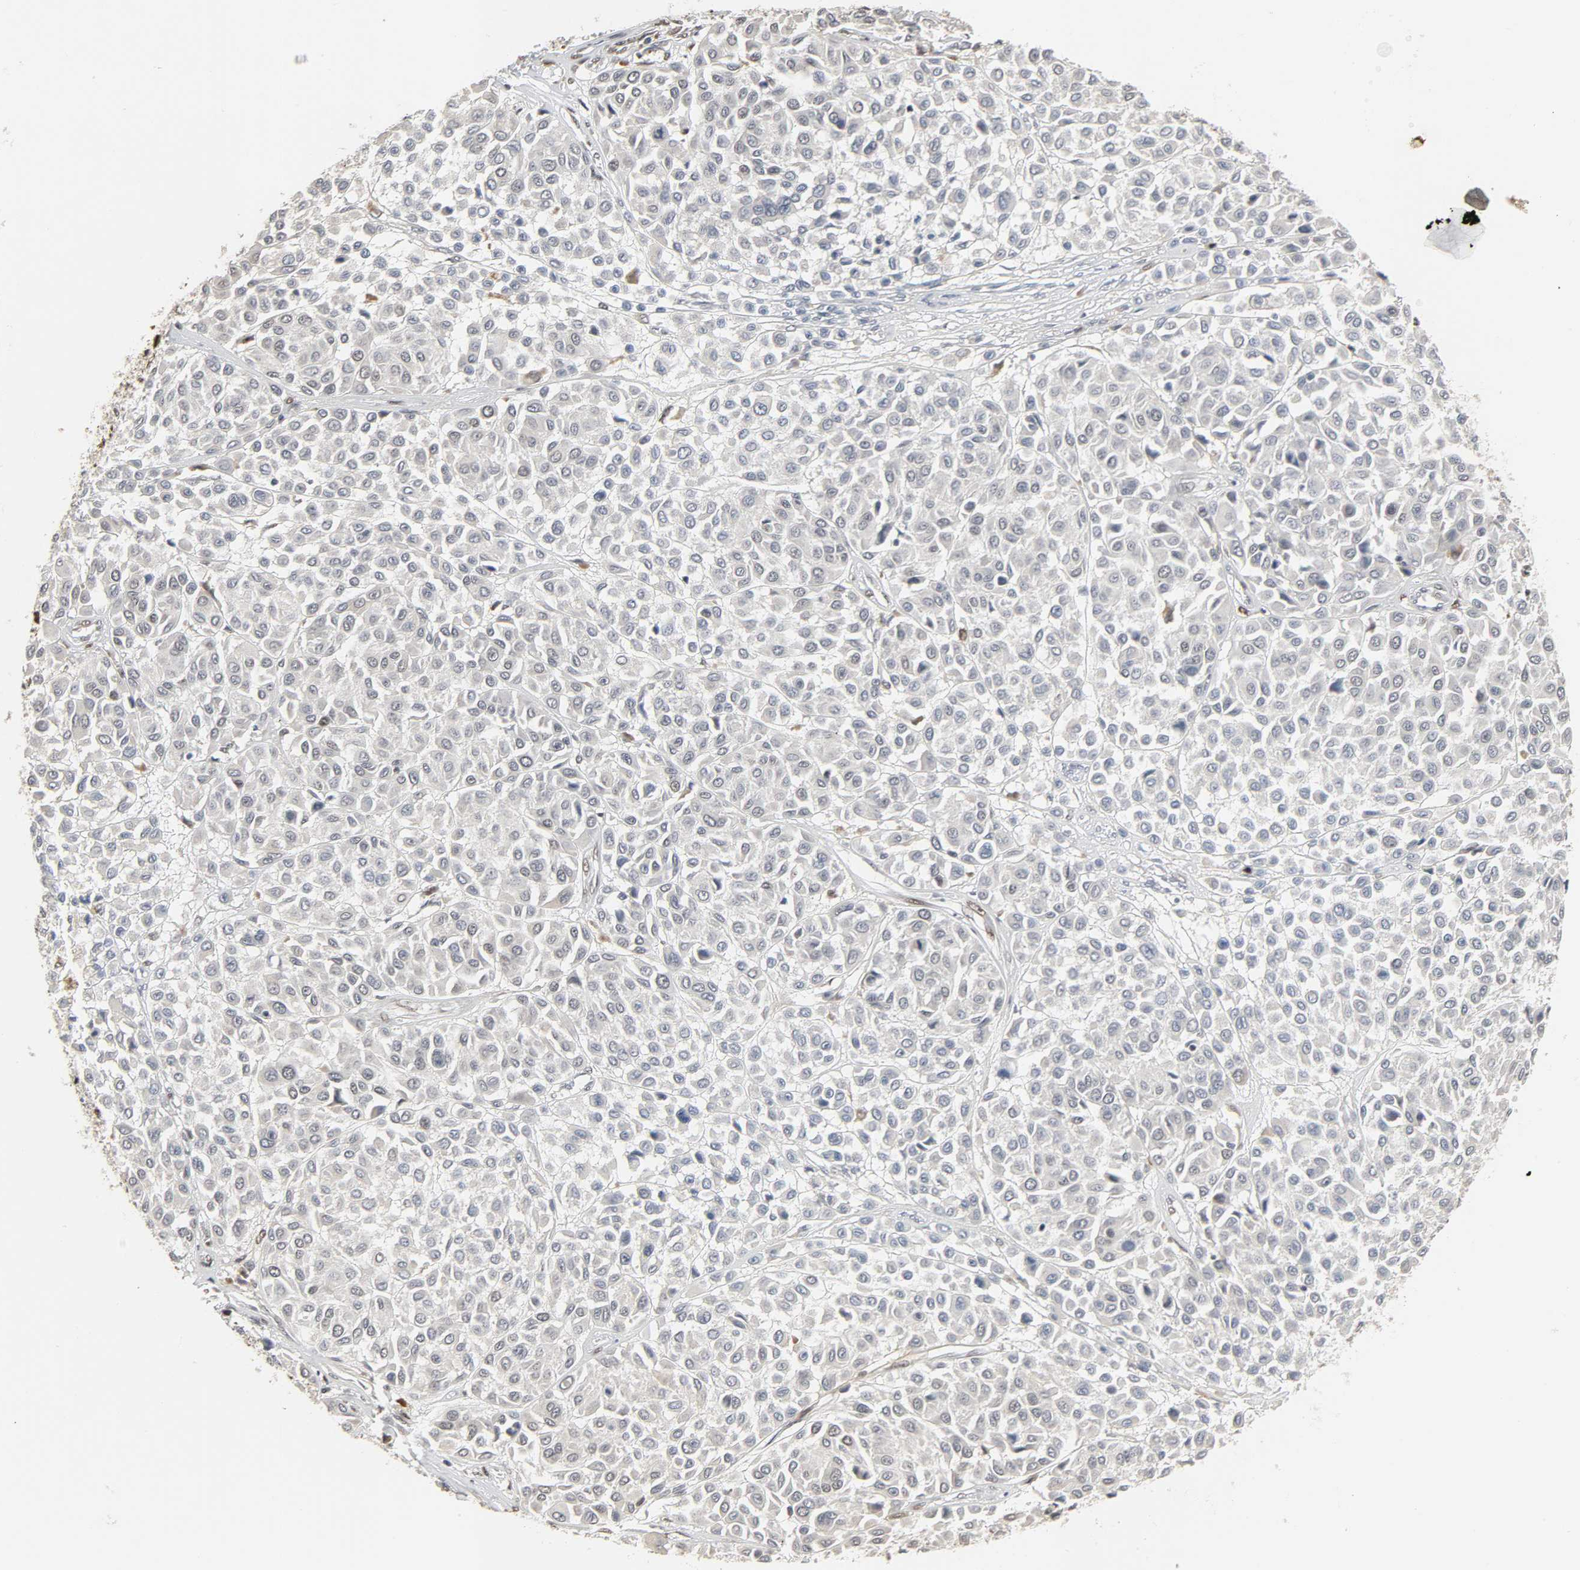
{"staining": {"intensity": "weak", "quantity": "<25%", "location": "nuclear"}, "tissue": "melanoma", "cell_type": "Tumor cells", "image_type": "cancer", "snomed": [{"axis": "morphology", "description": "Malignant melanoma, Metastatic site"}, {"axis": "topography", "description": "Soft tissue"}], "caption": "Immunohistochemistry of malignant melanoma (metastatic site) shows no expression in tumor cells.", "gene": "DAZAP1", "patient": {"sex": "male", "age": 41}}